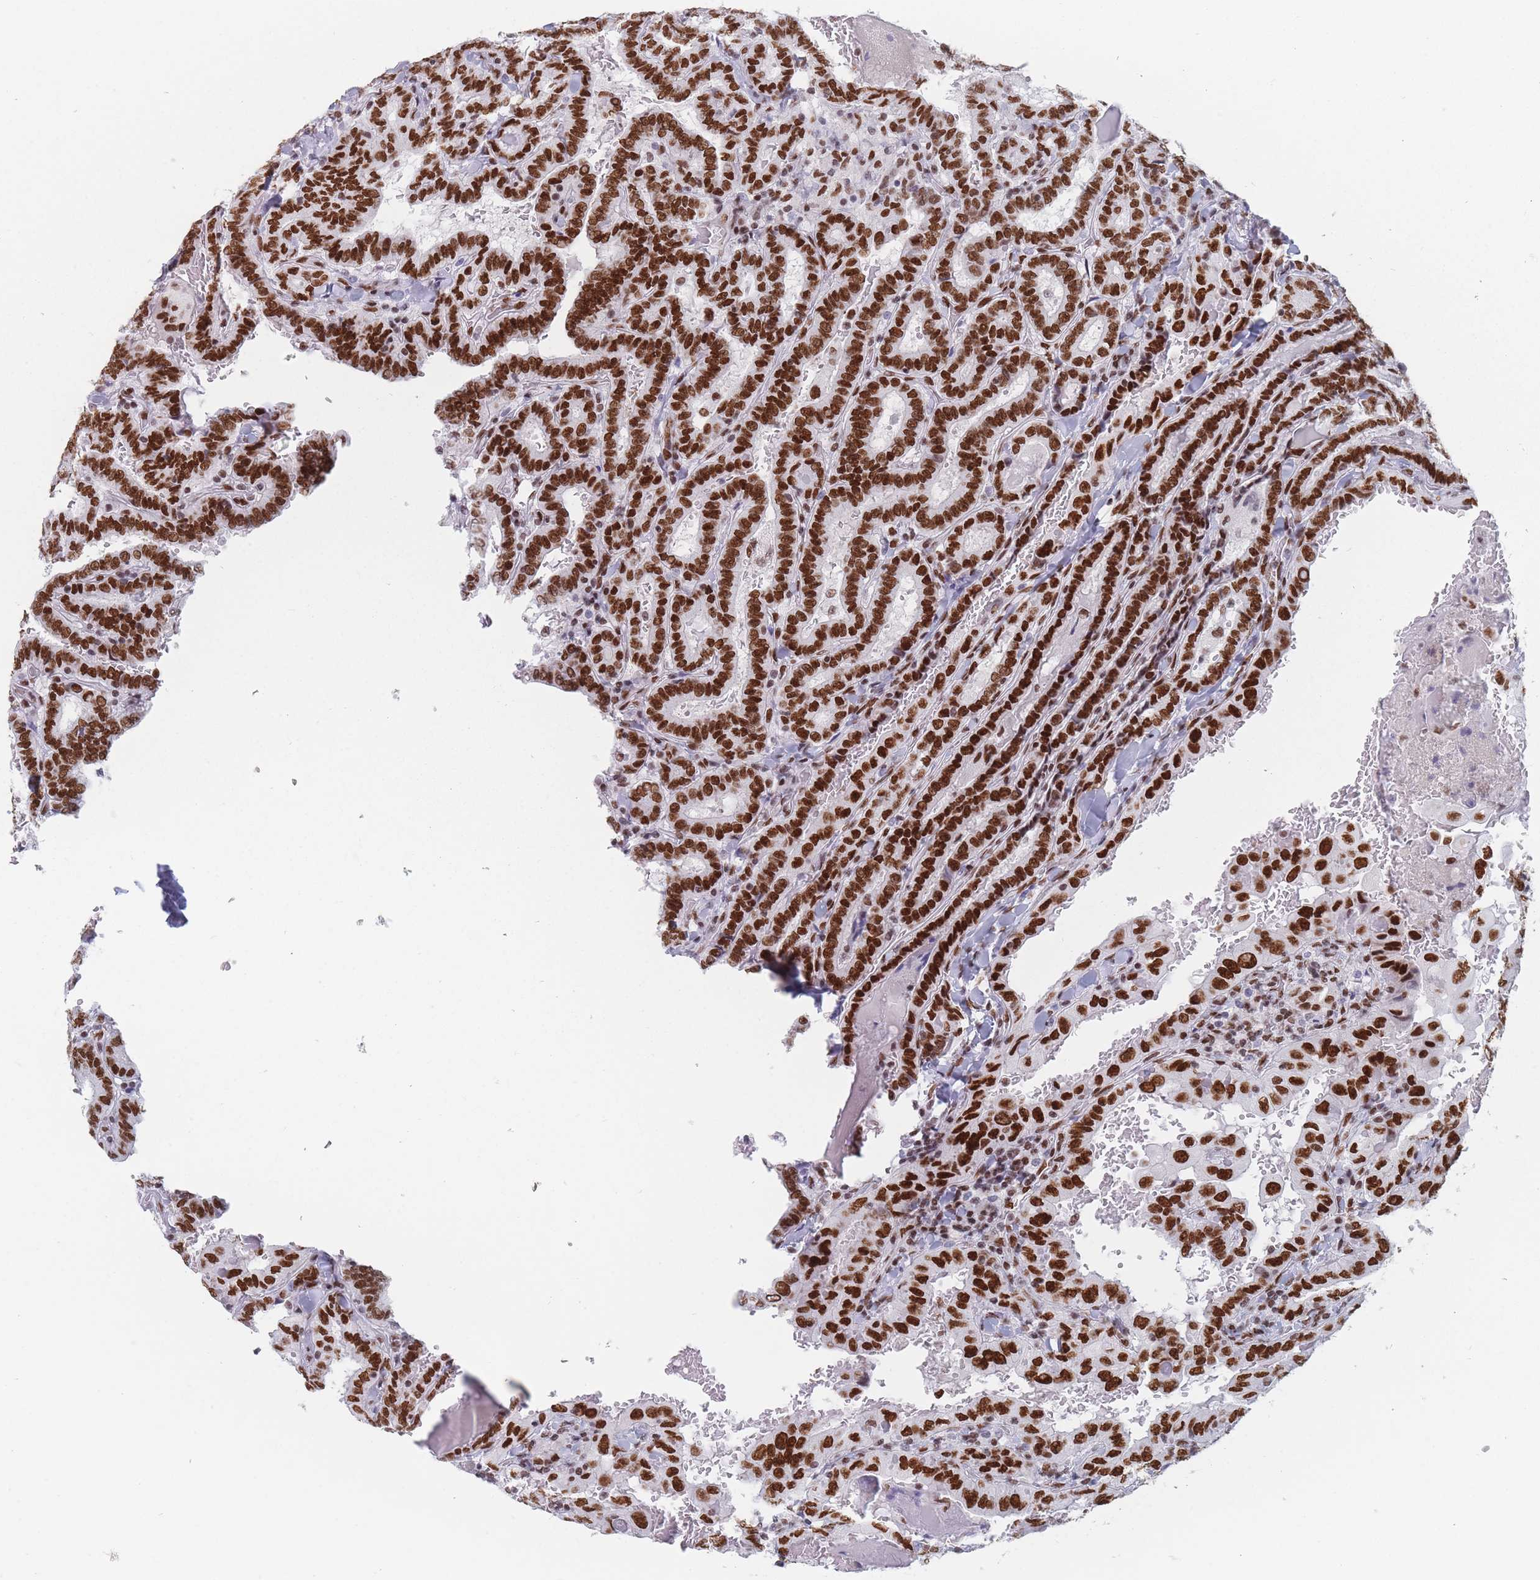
{"staining": {"intensity": "strong", "quantity": ">75%", "location": "nuclear"}, "tissue": "thyroid cancer", "cell_type": "Tumor cells", "image_type": "cancer", "snomed": [{"axis": "morphology", "description": "Papillary adenocarcinoma, NOS"}, {"axis": "topography", "description": "Thyroid gland"}], "caption": "A brown stain shows strong nuclear positivity of a protein in thyroid papillary adenocarcinoma tumor cells.", "gene": "SAFB2", "patient": {"sex": "female", "age": 72}}